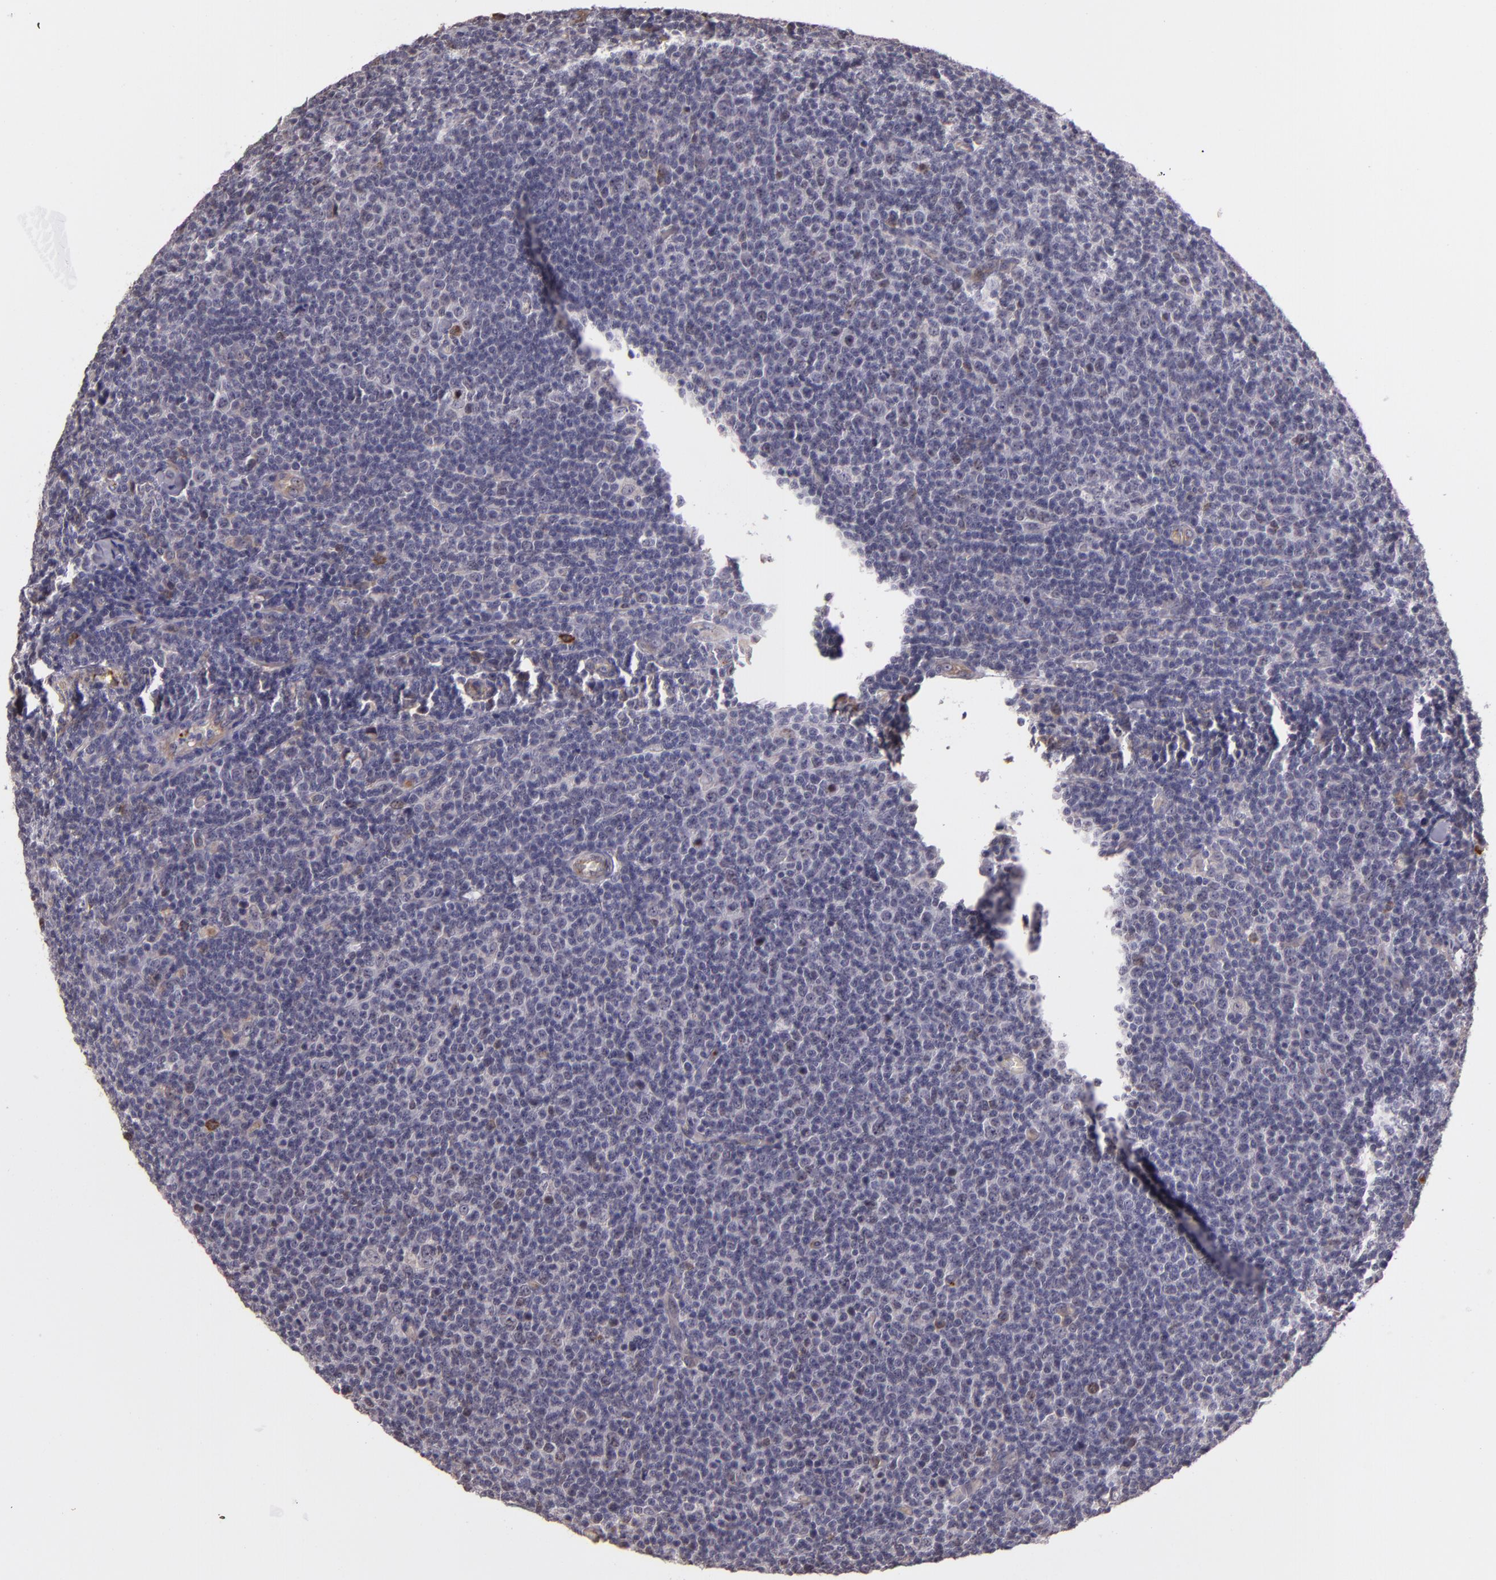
{"staining": {"intensity": "negative", "quantity": "none", "location": "none"}, "tissue": "lymphoma", "cell_type": "Tumor cells", "image_type": "cancer", "snomed": [{"axis": "morphology", "description": "Malignant lymphoma, non-Hodgkin's type, Low grade"}, {"axis": "topography", "description": "Lymph node"}], "caption": "DAB immunohistochemical staining of human malignant lymphoma, non-Hodgkin's type (low-grade) shows no significant positivity in tumor cells.", "gene": "SYTL4", "patient": {"sex": "male", "age": 74}}